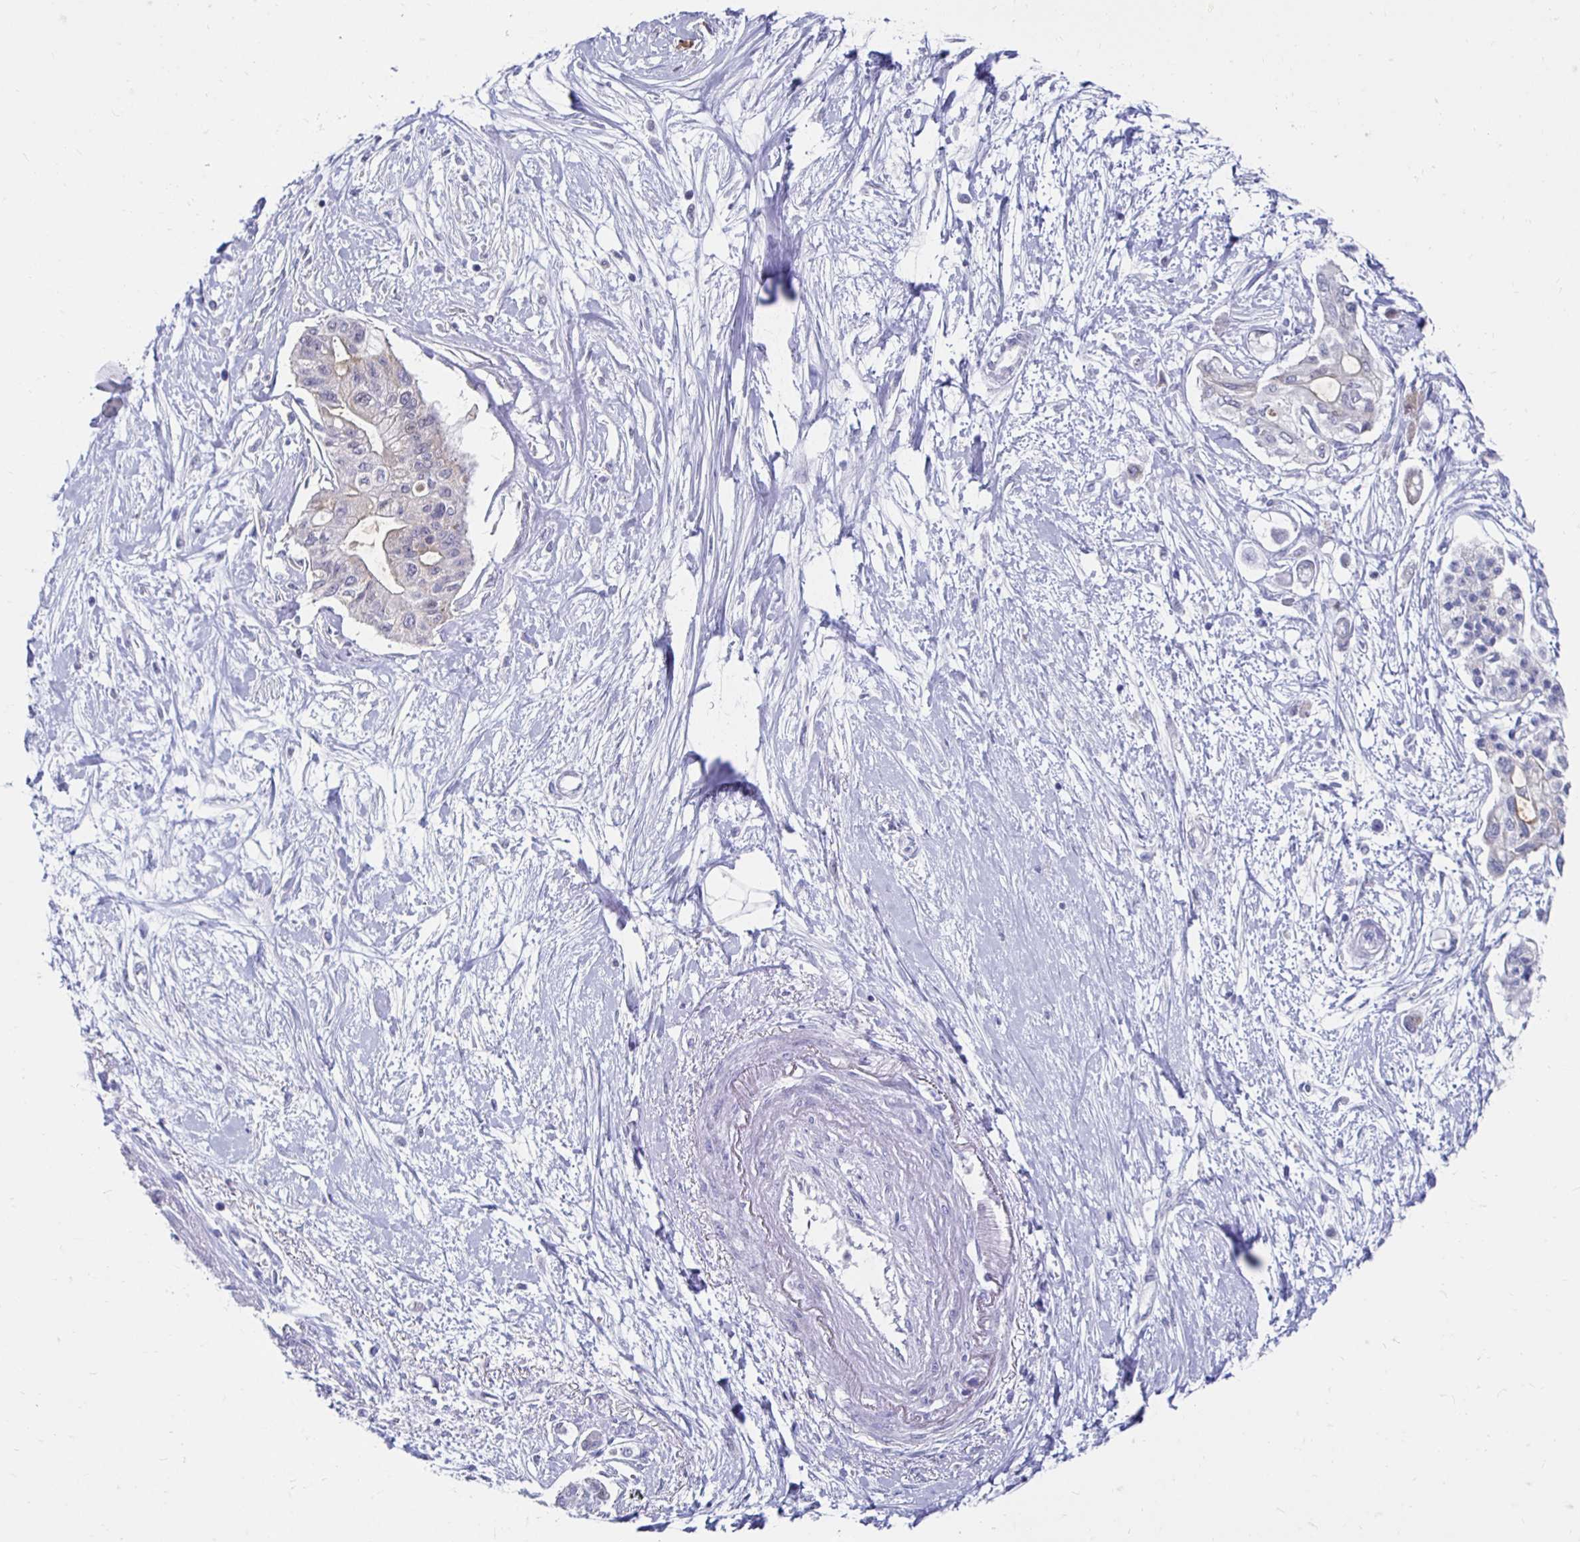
{"staining": {"intensity": "negative", "quantity": "none", "location": "none"}, "tissue": "pancreatic cancer", "cell_type": "Tumor cells", "image_type": "cancer", "snomed": [{"axis": "morphology", "description": "Adenocarcinoma, NOS"}, {"axis": "topography", "description": "Pancreas"}], "caption": "Immunohistochemistry (IHC) histopathology image of human pancreatic cancer stained for a protein (brown), which reveals no positivity in tumor cells. Brightfield microscopy of IHC stained with DAB (3,3'-diaminobenzidine) (brown) and hematoxylin (blue), captured at high magnification.", "gene": "NOCT", "patient": {"sex": "female", "age": 77}}